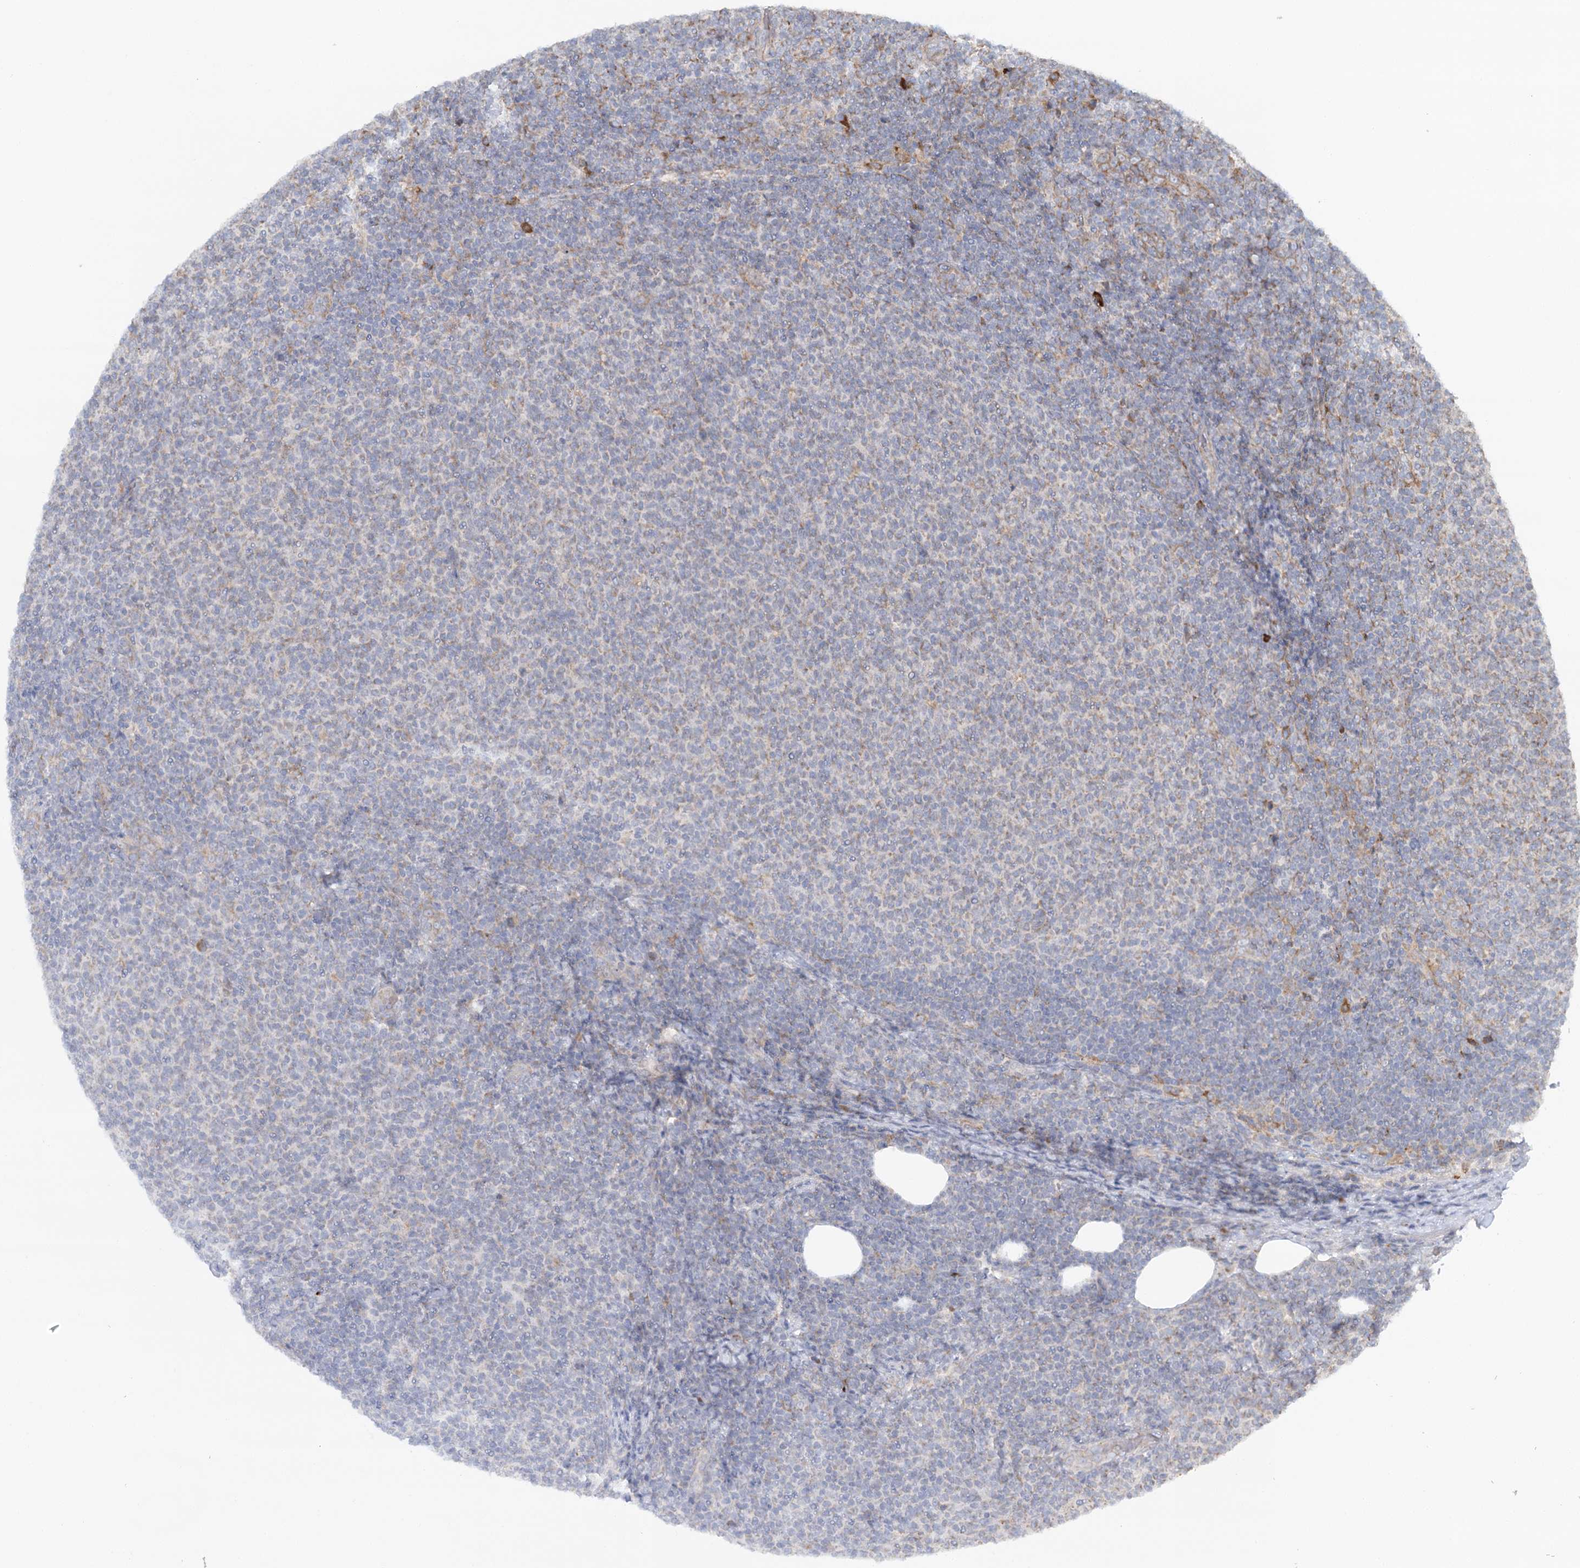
{"staining": {"intensity": "negative", "quantity": "none", "location": "none"}, "tissue": "lymphoma", "cell_type": "Tumor cells", "image_type": "cancer", "snomed": [{"axis": "morphology", "description": "Malignant lymphoma, non-Hodgkin's type, Low grade"}, {"axis": "topography", "description": "Lymph node"}], "caption": "This is an immunohistochemistry (IHC) micrograph of low-grade malignant lymphoma, non-Hodgkin's type. There is no staining in tumor cells.", "gene": "TAS1R1", "patient": {"sex": "male", "age": 66}}